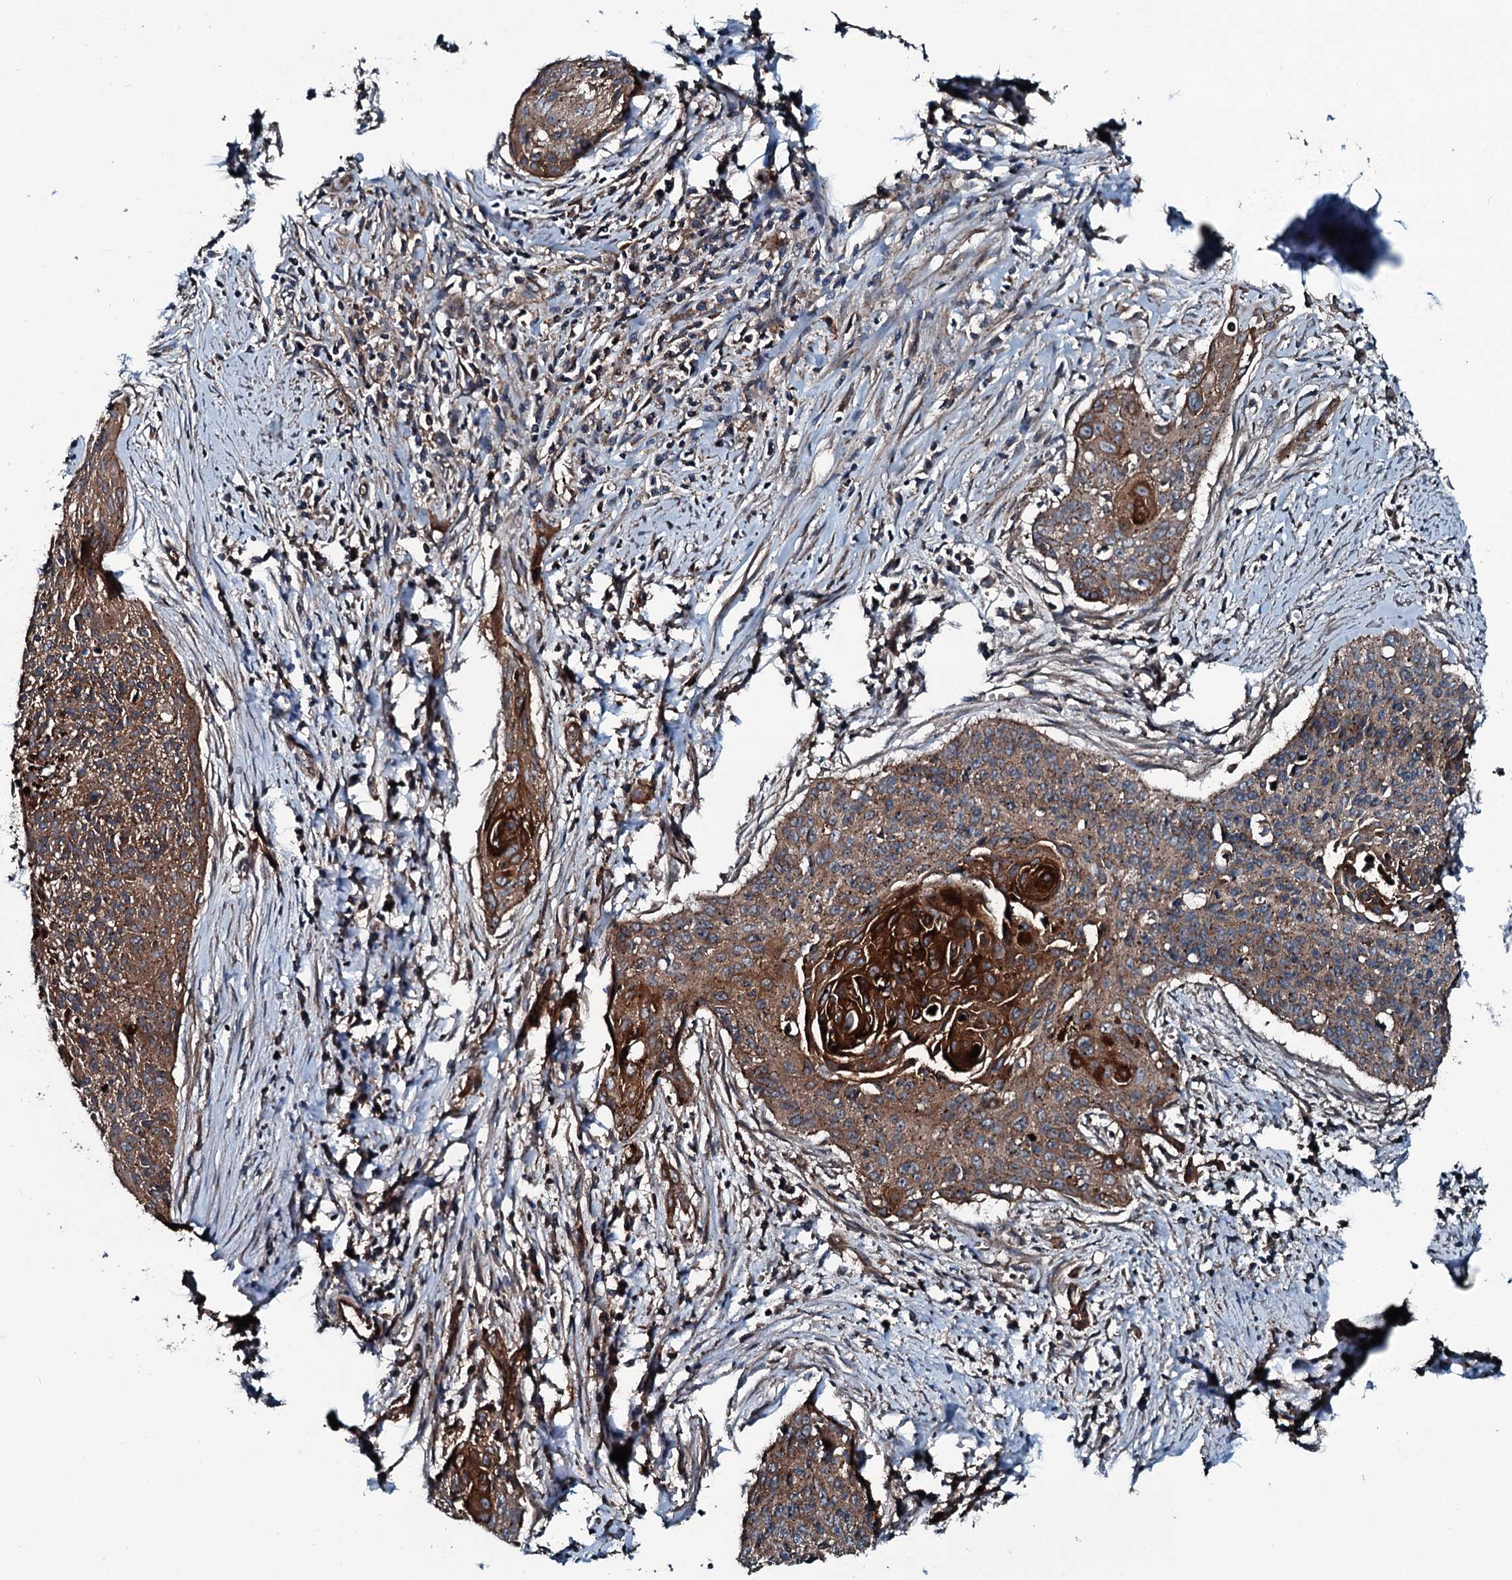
{"staining": {"intensity": "moderate", "quantity": ">75%", "location": "cytoplasmic/membranous"}, "tissue": "cervical cancer", "cell_type": "Tumor cells", "image_type": "cancer", "snomed": [{"axis": "morphology", "description": "Squamous cell carcinoma, NOS"}, {"axis": "topography", "description": "Cervix"}], "caption": "Immunohistochemistry (IHC) image of cervical squamous cell carcinoma stained for a protein (brown), which reveals medium levels of moderate cytoplasmic/membranous positivity in about >75% of tumor cells.", "gene": "TRIM7", "patient": {"sex": "female", "age": 55}}